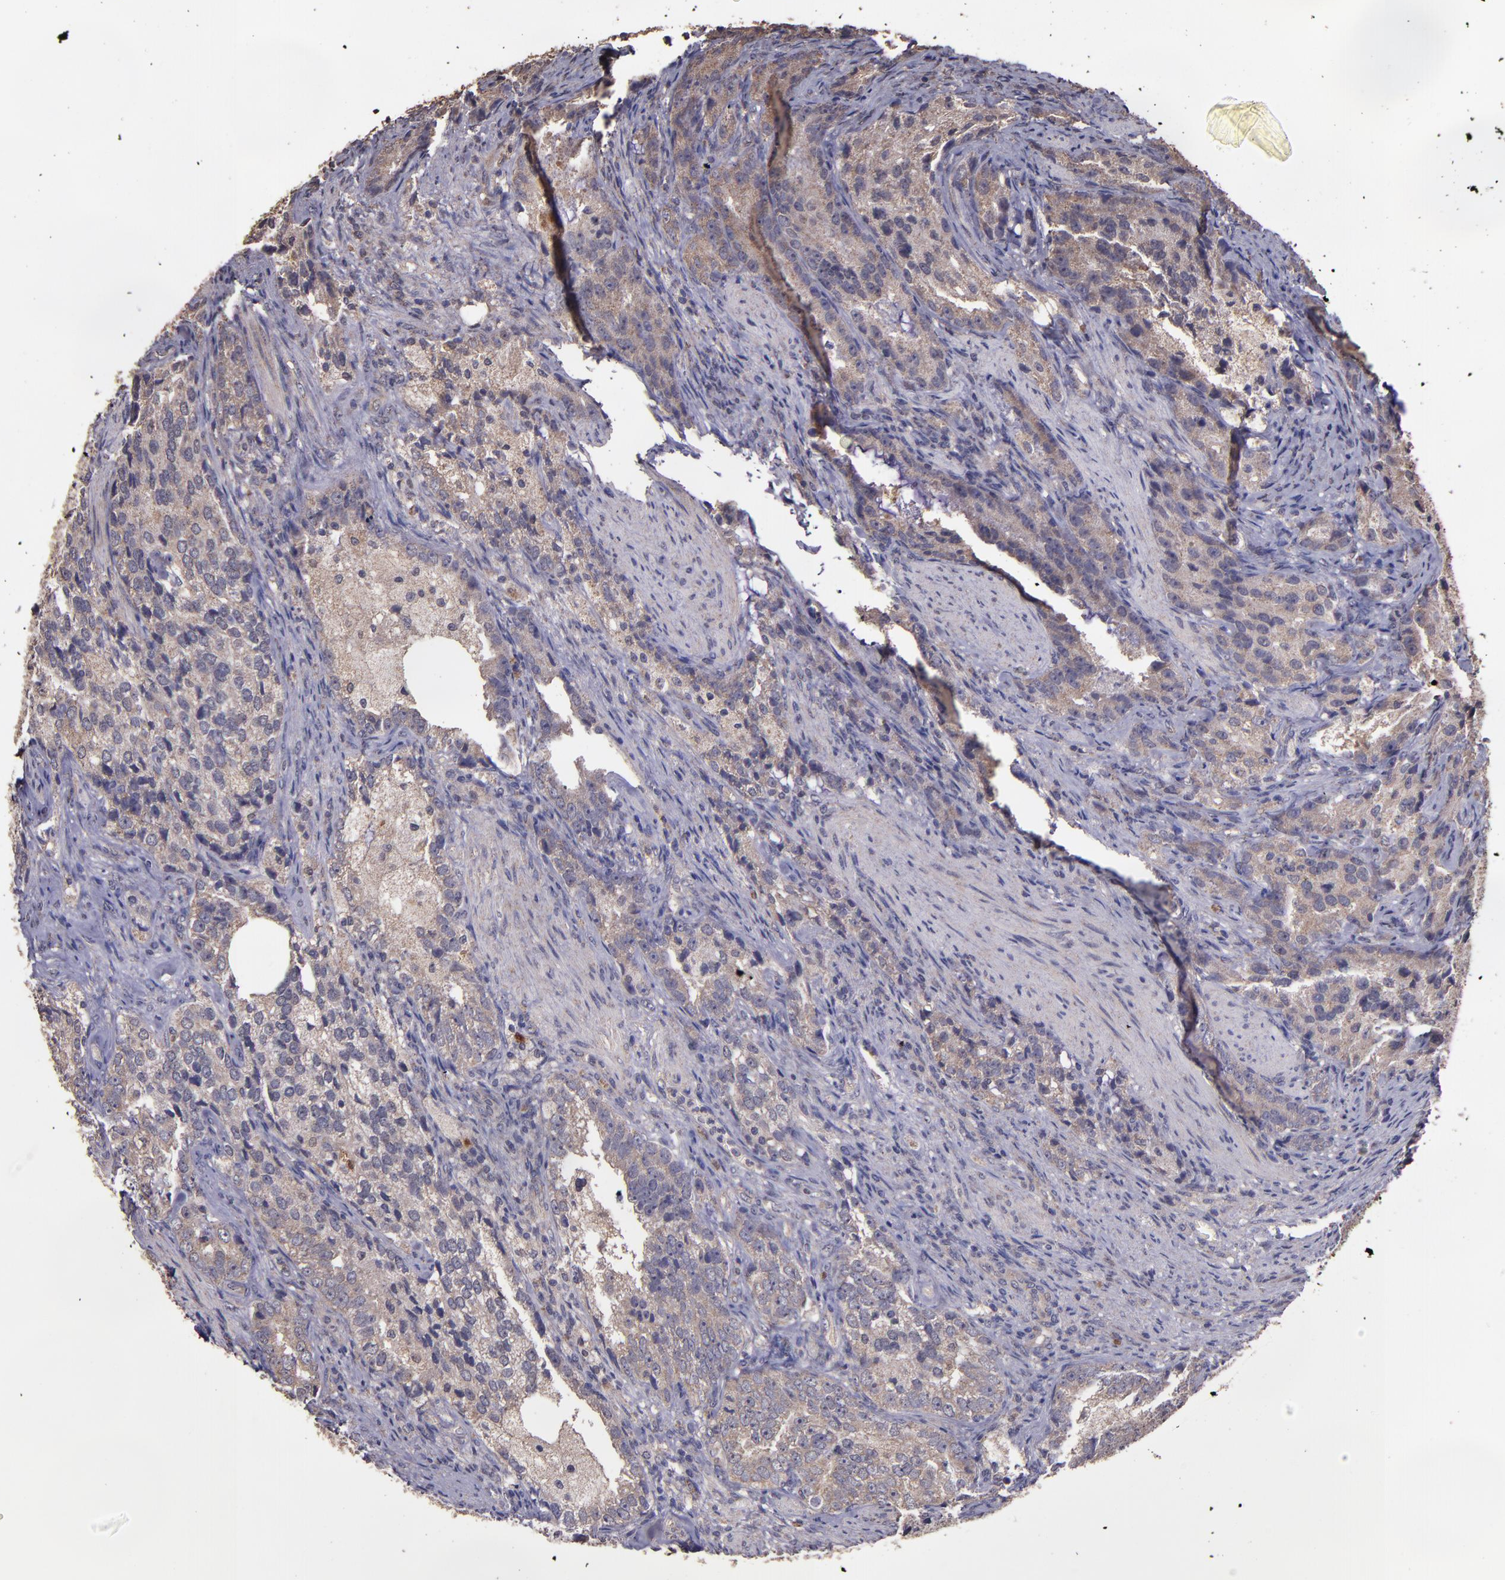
{"staining": {"intensity": "moderate", "quantity": ">75%", "location": "cytoplasmic/membranous"}, "tissue": "prostate cancer", "cell_type": "Tumor cells", "image_type": "cancer", "snomed": [{"axis": "morphology", "description": "Adenocarcinoma, High grade"}, {"axis": "topography", "description": "Prostate"}], "caption": "Immunohistochemical staining of human prostate cancer reveals moderate cytoplasmic/membranous protein positivity in approximately >75% of tumor cells.", "gene": "HECTD1", "patient": {"sex": "male", "age": 63}}